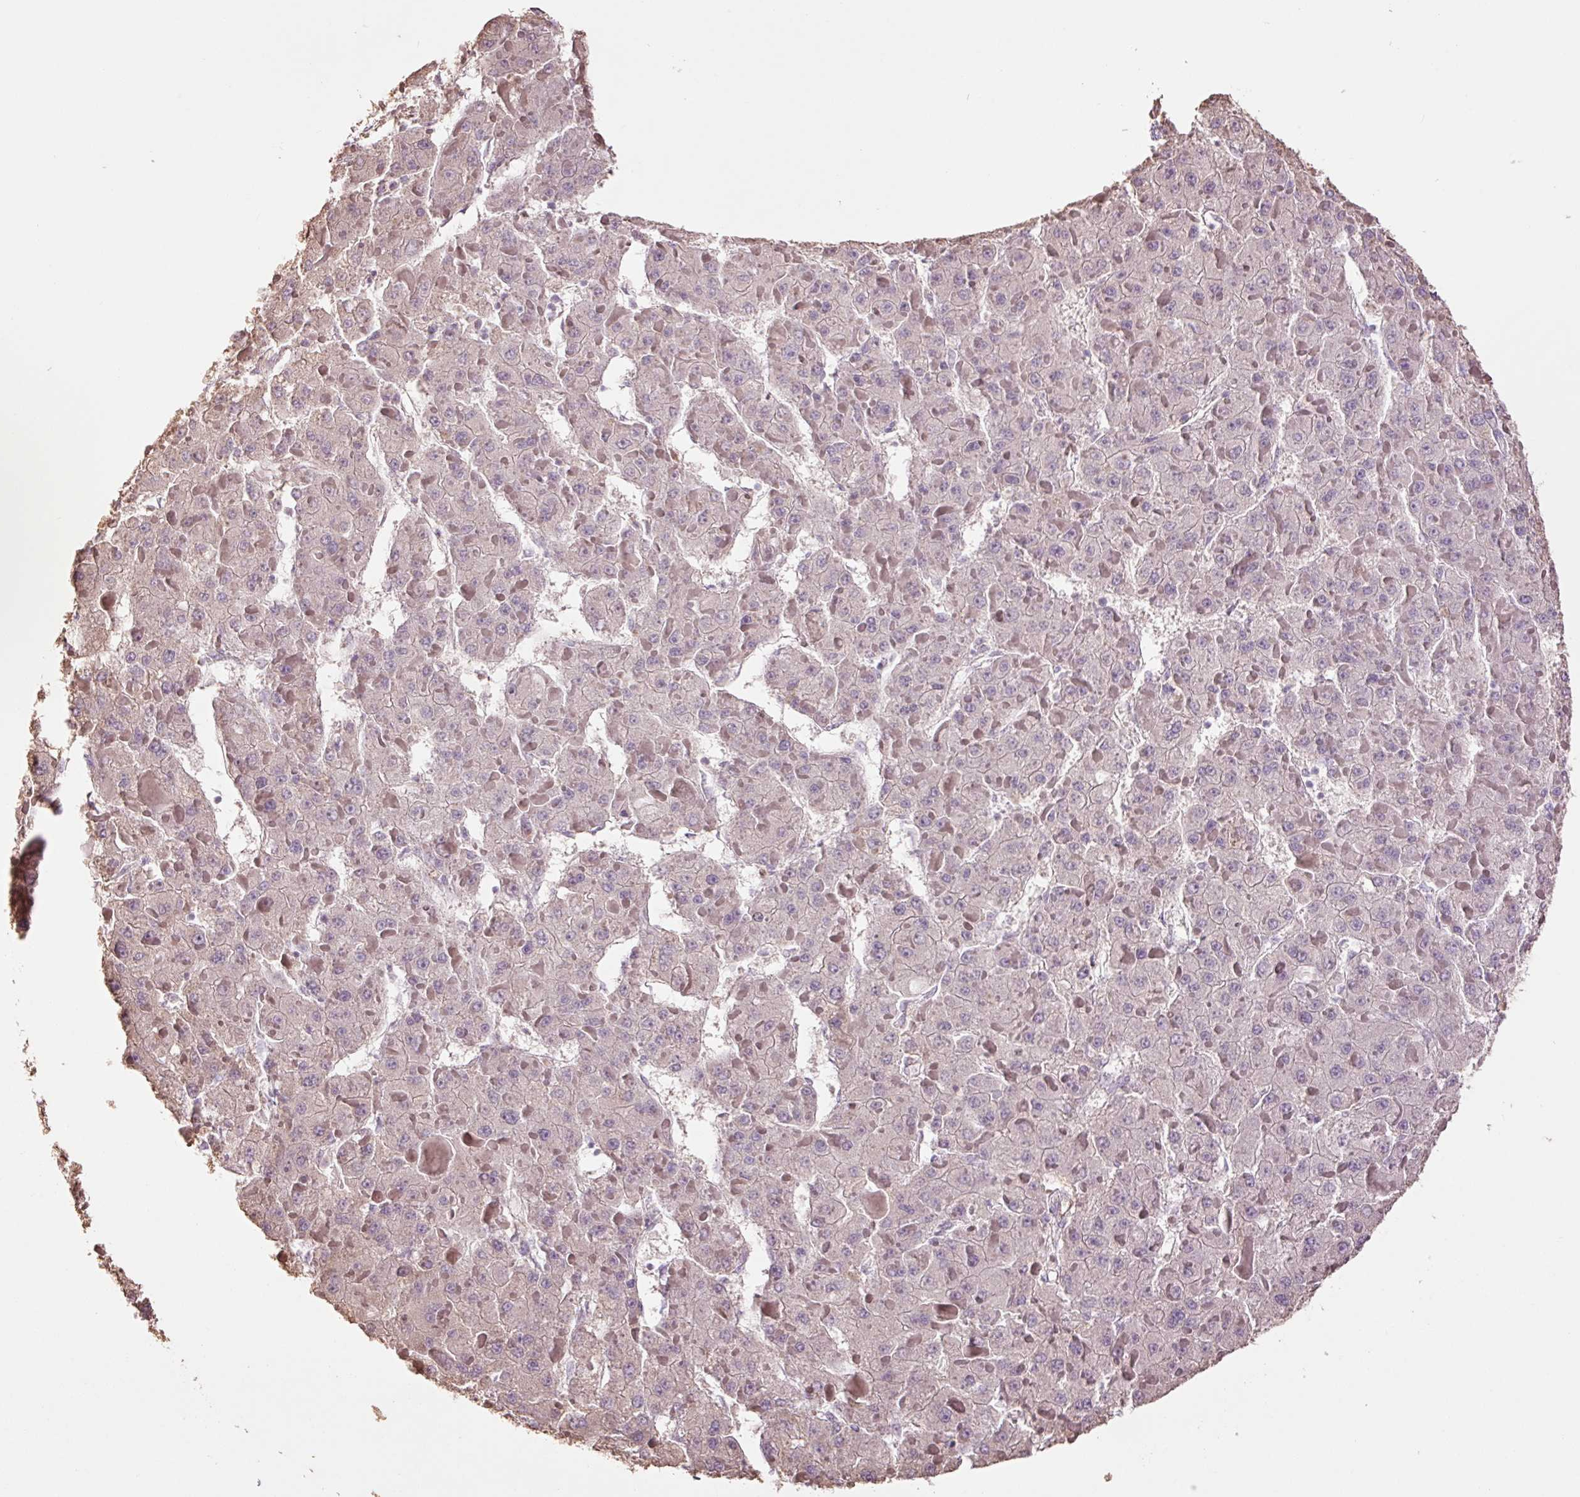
{"staining": {"intensity": "negative", "quantity": "none", "location": "none"}, "tissue": "liver cancer", "cell_type": "Tumor cells", "image_type": "cancer", "snomed": [{"axis": "morphology", "description": "Carcinoma, Hepatocellular, NOS"}, {"axis": "topography", "description": "Liver"}], "caption": "Tumor cells show no significant expression in liver cancer (hepatocellular carcinoma).", "gene": "SLC1A4", "patient": {"sex": "female", "age": 73}}